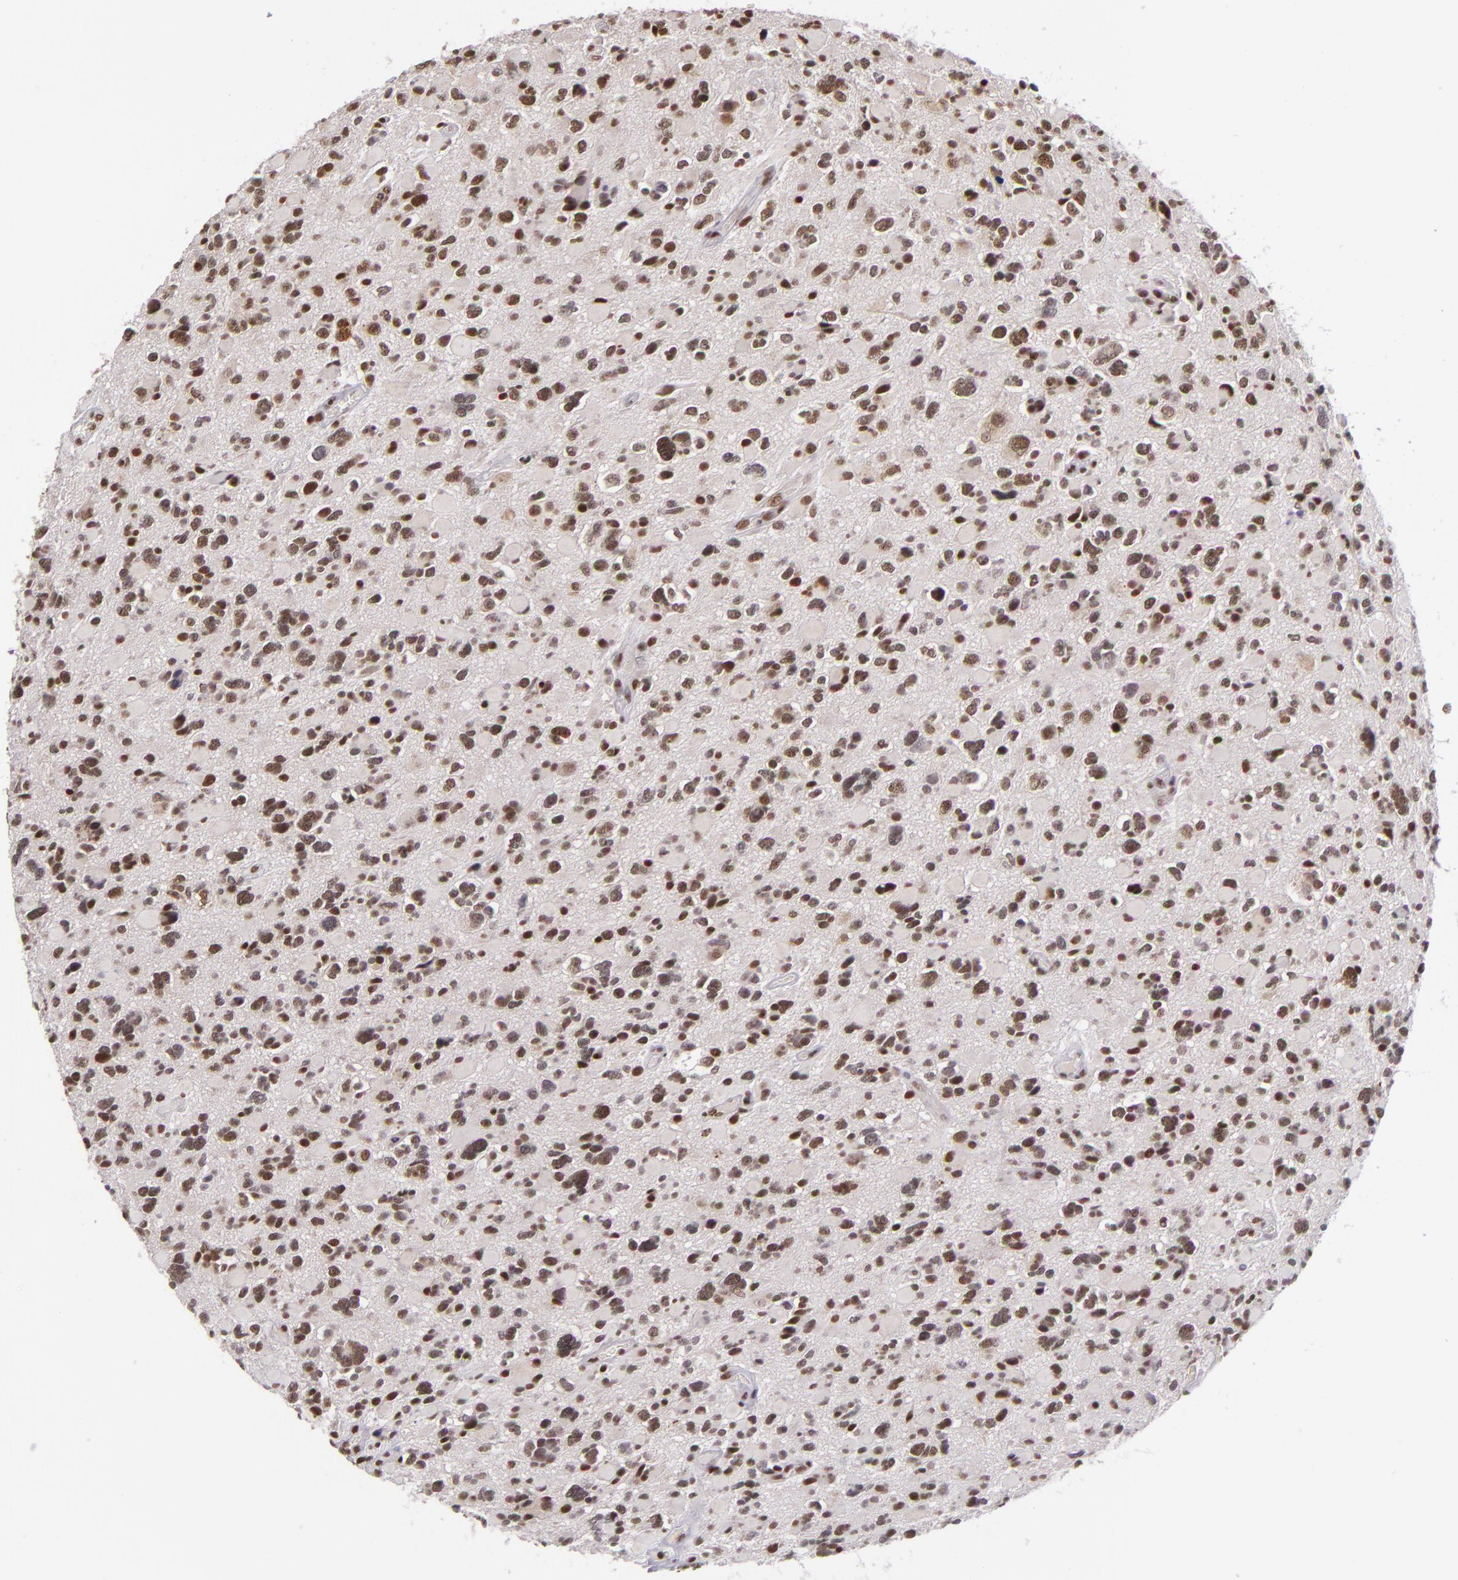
{"staining": {"intensity": "moderate", "quantity": ">75%", "location": "nuclear"}, "tissue": "glioma", "cell_type": "Tumor cells", "image_type": "cancer", "snomed": [{"axis": "morphology", "description": "Glioma, malignant, High grade"}, {"axis": "topography", "description": "Brain"}], "caption": "High-power microscopy captured an immunohistochemistry (IHC) histopathology image of glioma, revealing moderate nuclear expression in about >75% of tumor cells.", "gene": "ZNF148", "patient": {"sex": "female", "age": 37}}